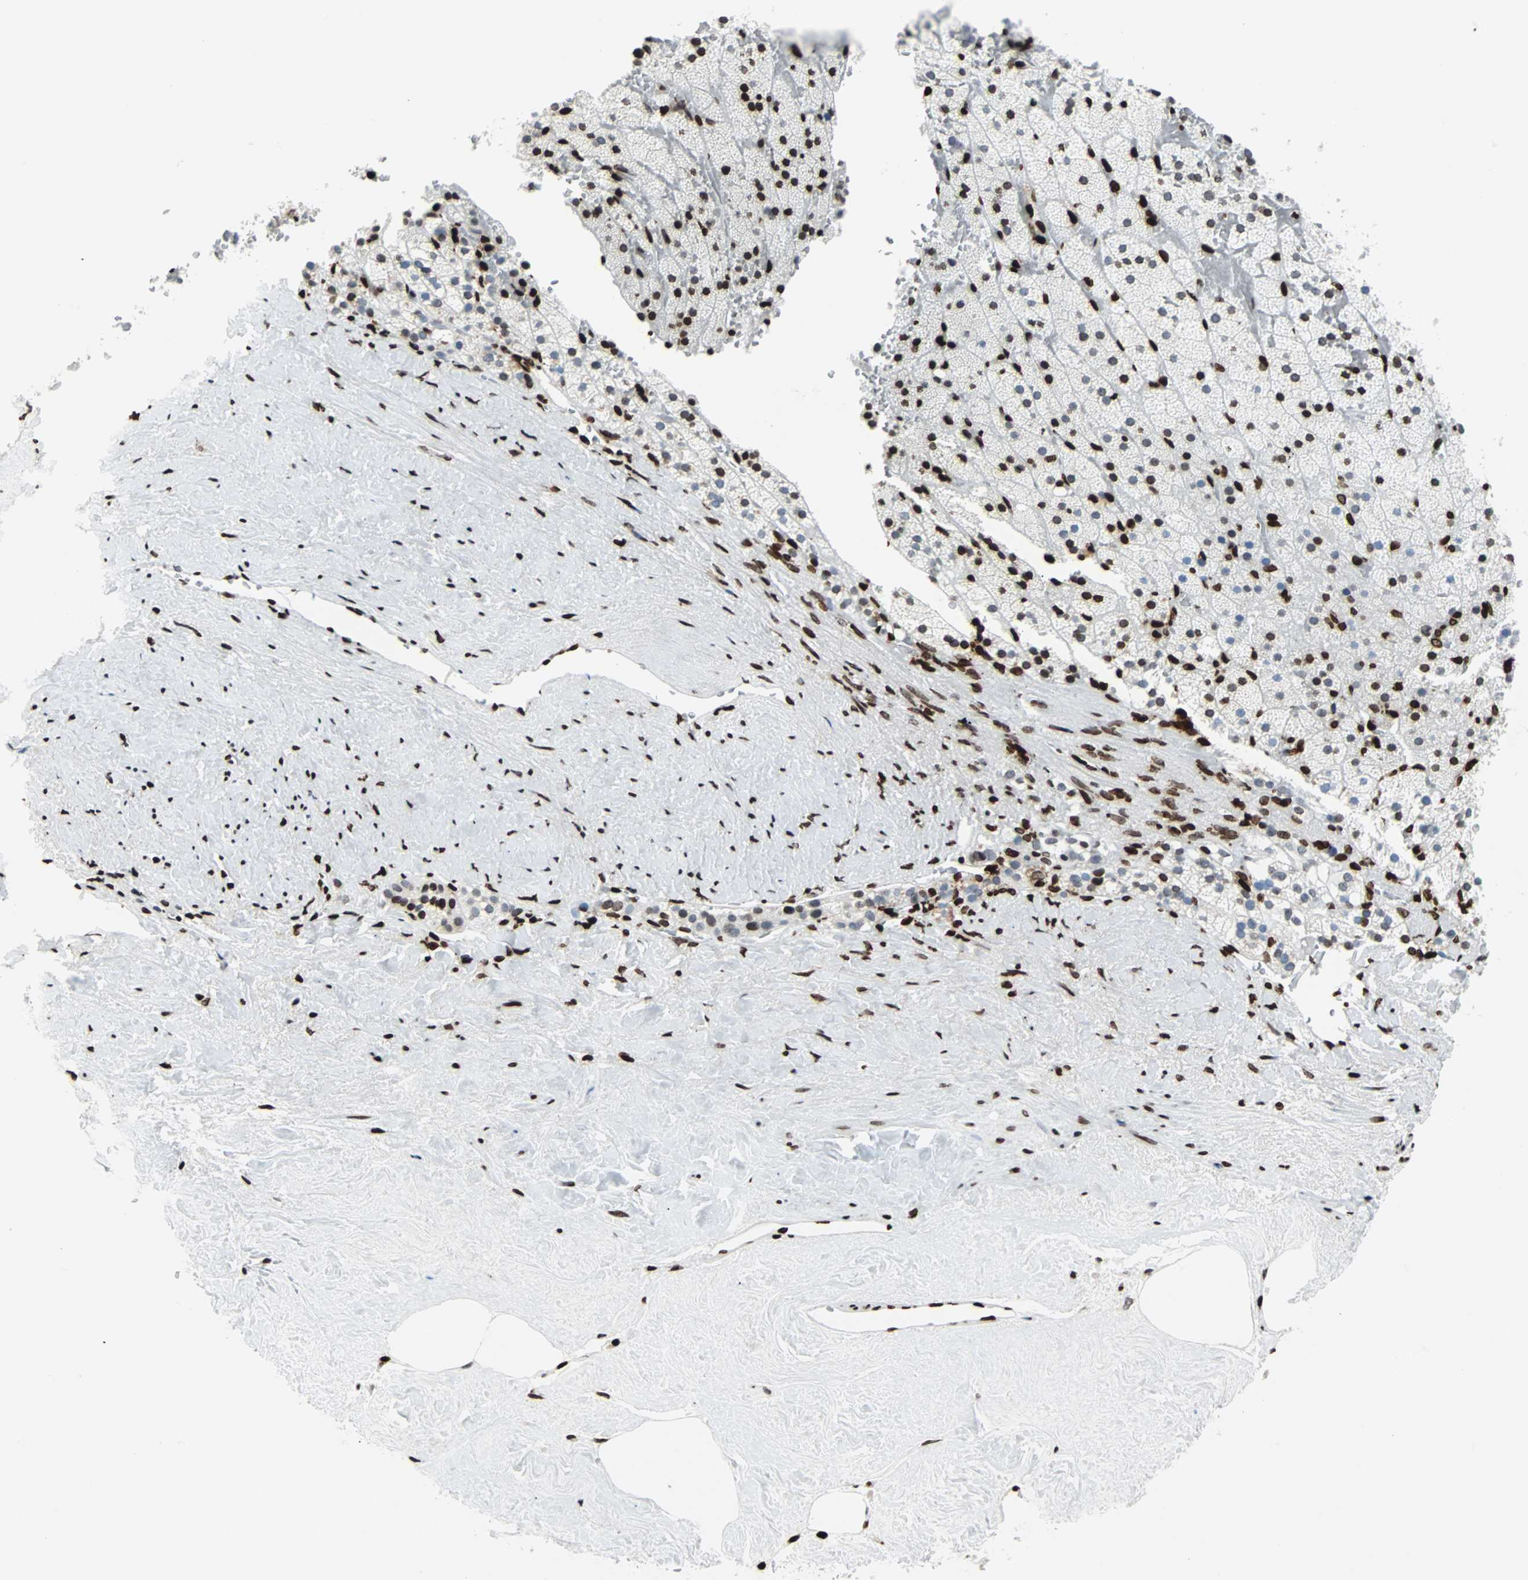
{"staining": {"intensity": "strong", "quantity": "25%-75%", "location": "nuclear"}, "tissue": "adrenal gland", "cell_type": "Glandular cells", "image_type": "normal", "snomed": [{"axis": "morphology", "description": "Normal tissue, NOS"}, {"axis": "topography", "description": "Adrenal gland"}], "caption": "Brown immunohistochemical staining in unremarkable adrenal gland reveals strong nuclear staining in approximately 25%-75% of glandular cells.", "gene": "ZNF131", "patient": {"sex": "male", "age": 35}}